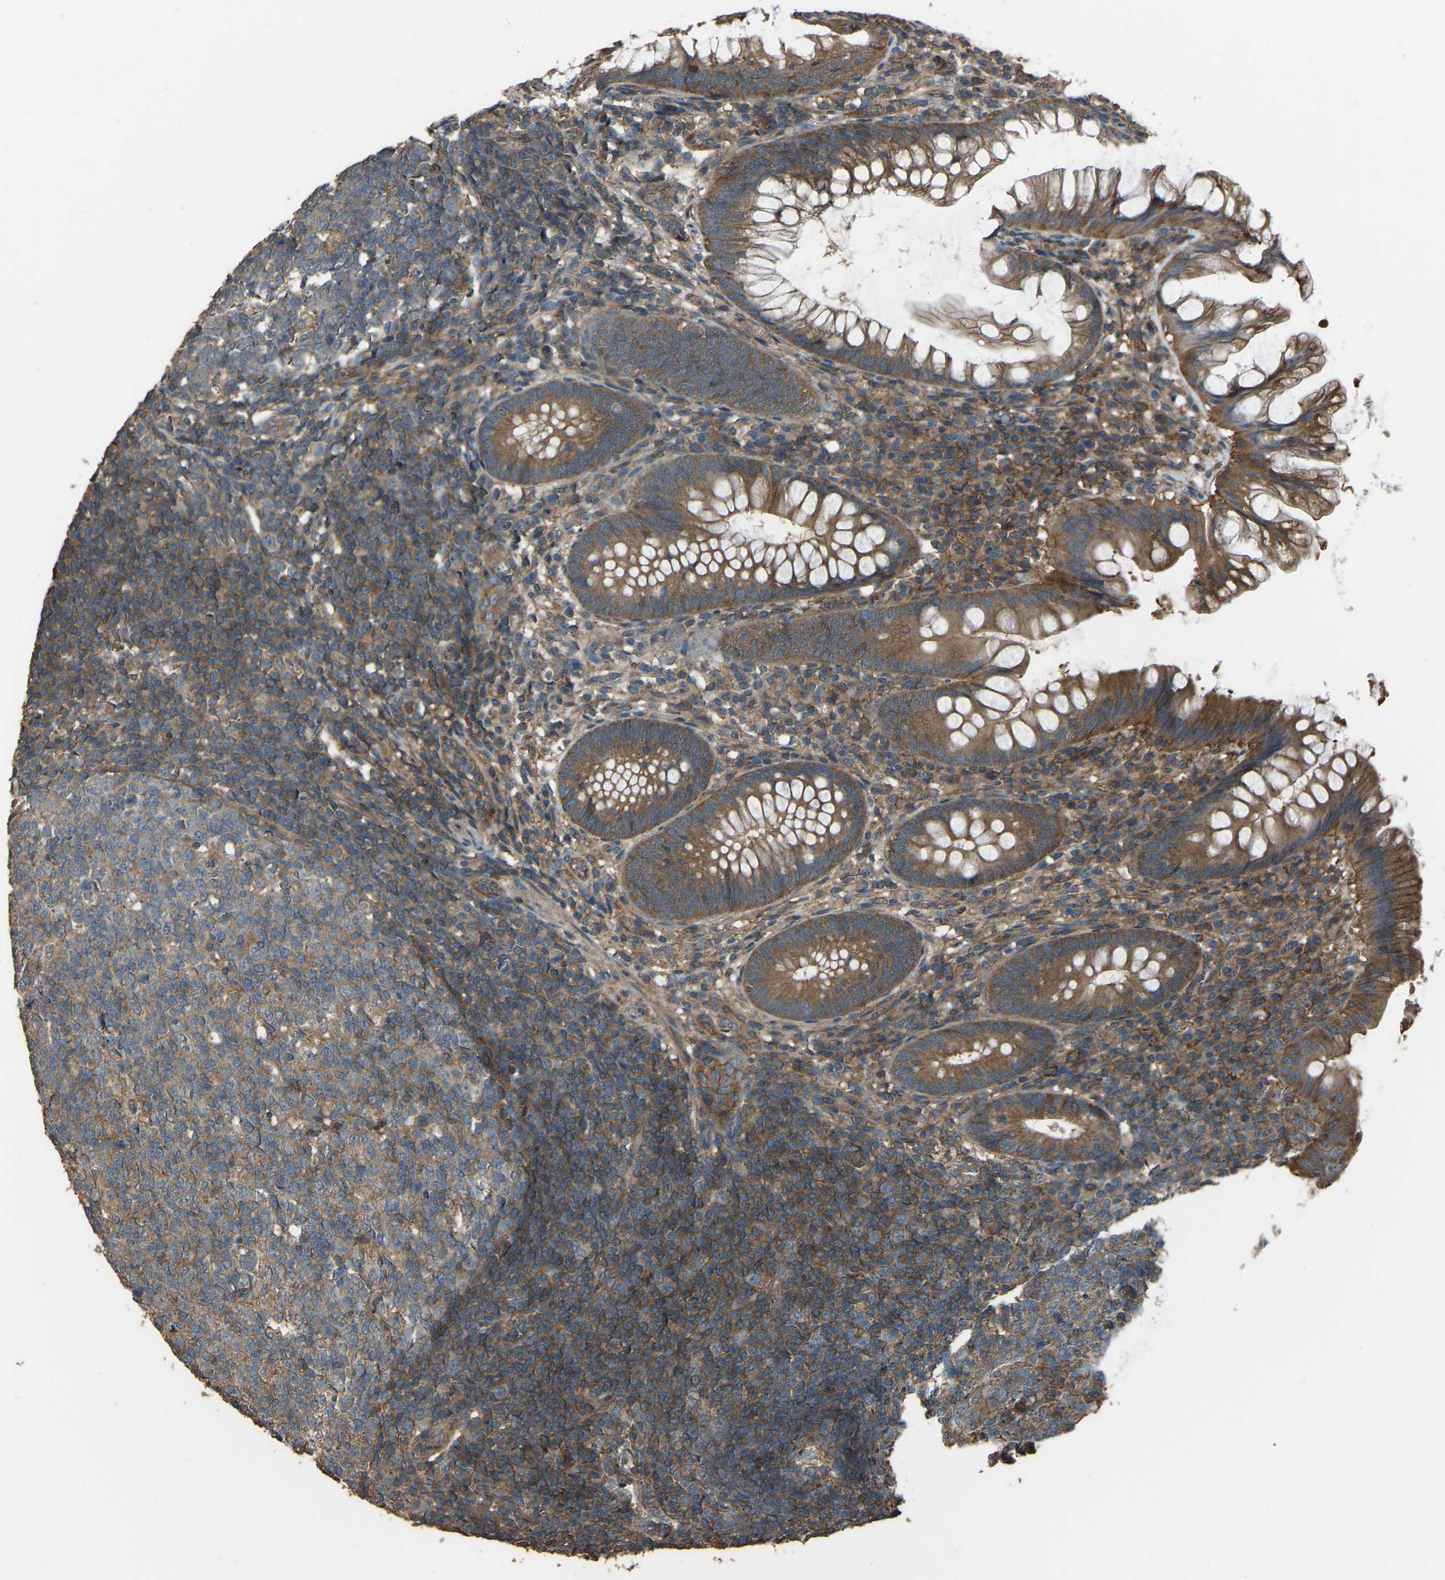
{"staining": {"intensity": "moderate", "quantity": ">75%", "location": "cytoplasmic/membranous"}, "tissue": "appendix", "cell_type": "Glandular cells", "image_type": "normal", "snomed": [{"axis": "morphology", "description": "Normal tissue, NOS"}, {"axis": "topography", "description": "Appendix"}], "caption": "Moderate cytoplasmic/membranous expression for a protein is seen in about >75% of glandular cells of unremarkable appendix using immunohistochemistry.", "gene": "SLC4A2", "patient": {"sex": "male", "age": 56}}